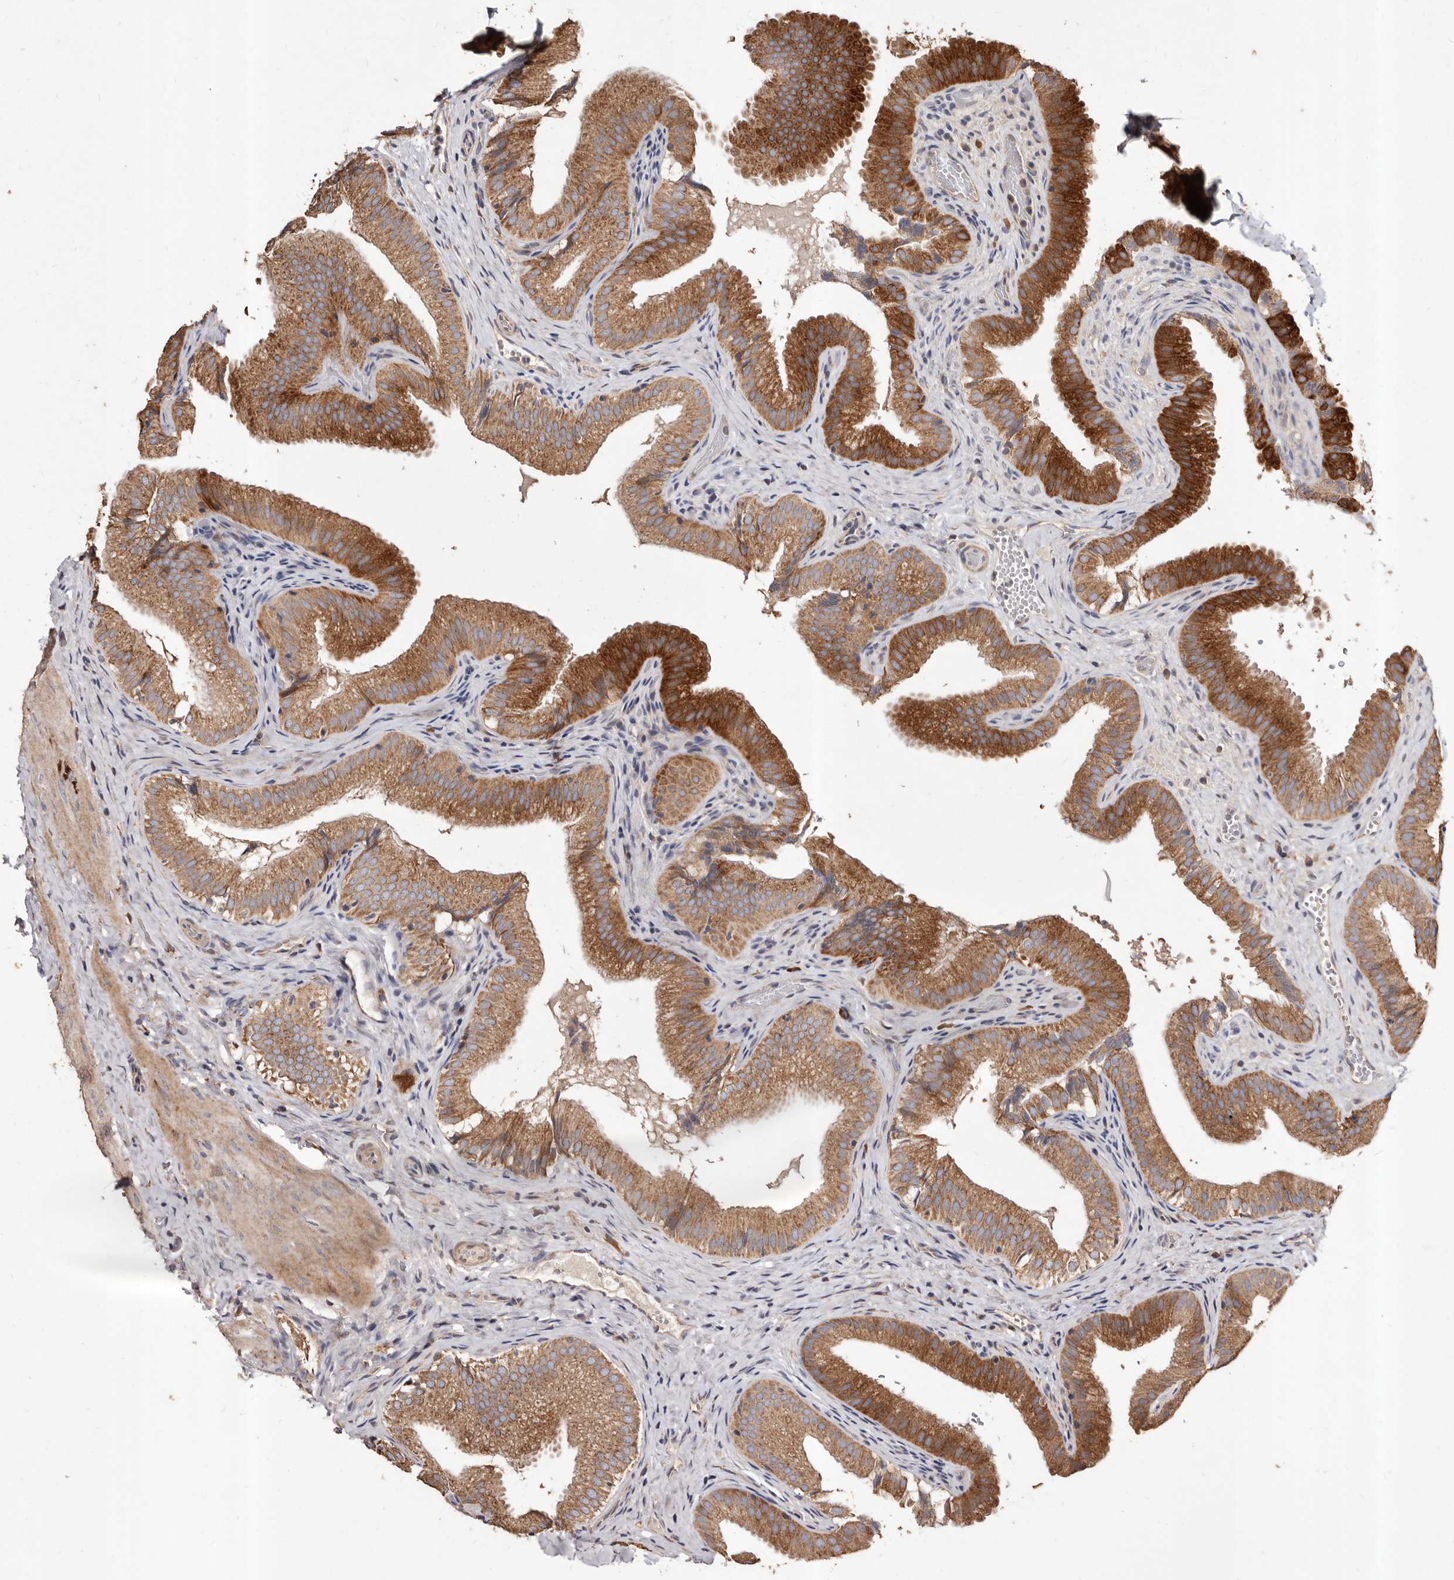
{"staining": {"intensity": "strong", "quantity": ">75%", "location": "cytoplasmic/membranous"}, "tissue": "gallbladder", "cell_type": "Glandular cells", "image_type": "normal", "snomed": [{"axis": "morphology", "description": "Normal tissue, NOS"}, {"axis": "topography", "description": "Gallbladder"}], "caption": "This histopathology image reveals normal gallbladder stained with immunohistochemistry to label a protein in brown. The cytoplasmic/membranous of glandular cells show strong positivity for the protein. Nuclei are counter-stained blue.", "gene": "STEAP2", "patient": {"sex": "female", "age": 30}}